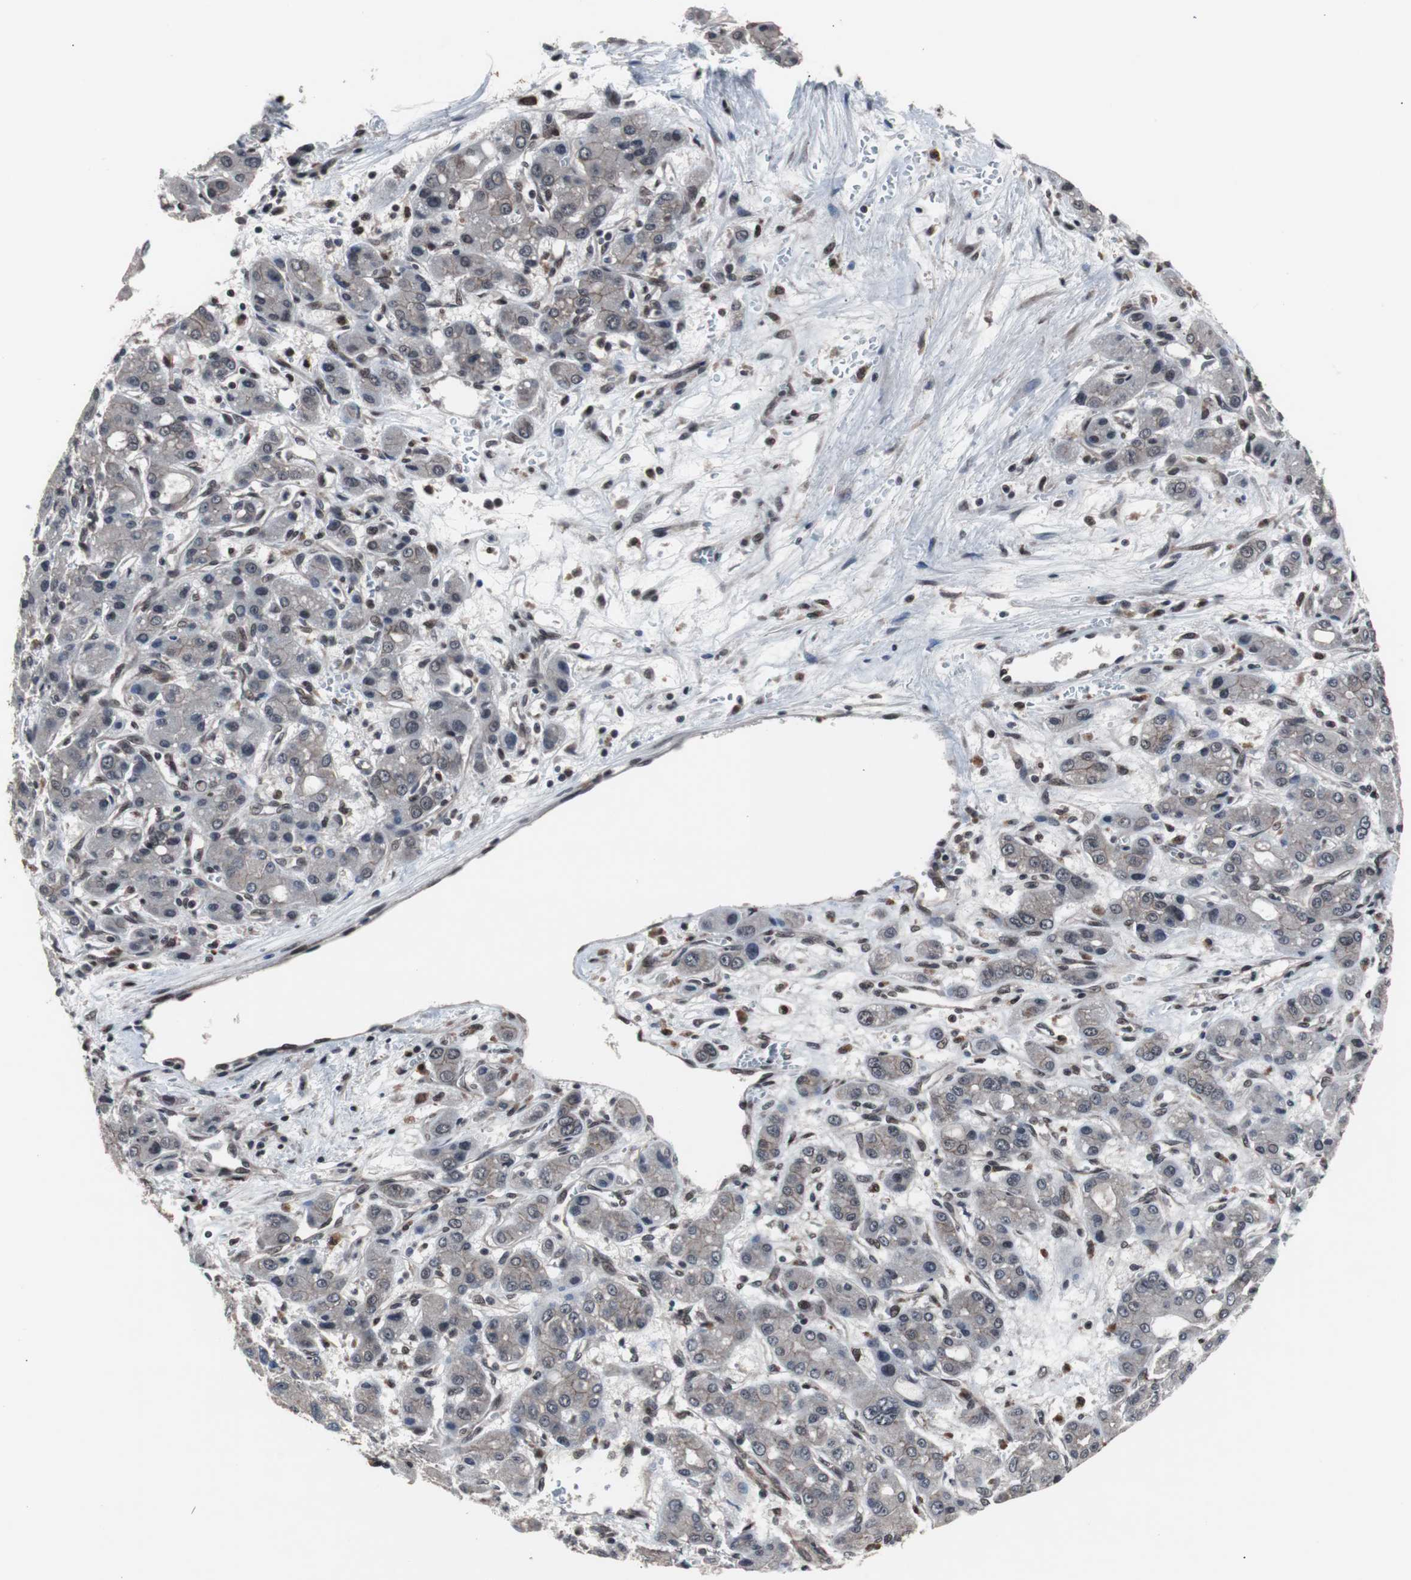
{"staining": {"intensity": "weak", "quantity": "25%-75%", "location": "cytoplasmic/membranous"}, "tissue": "liver cancer", "cell_type": "Tumor cells", "image_type": "cancer", "snomed": [{"axis": "morphology", "description": "Carcinoma, Hepatocellular, NOS"}, {"axis": "topography", "description": "Liver"}], "caption": "This histopathology image reveals liver hepatocellular carcinoma stained with IHC to label a protein in brown. The cytoplasmic/membranous of tumor cells show weak positivity for the protein. Nuclei are counter-stained blue.", "gene": "GTF2F2", "patient": {"sex": "male", "age": 55}}